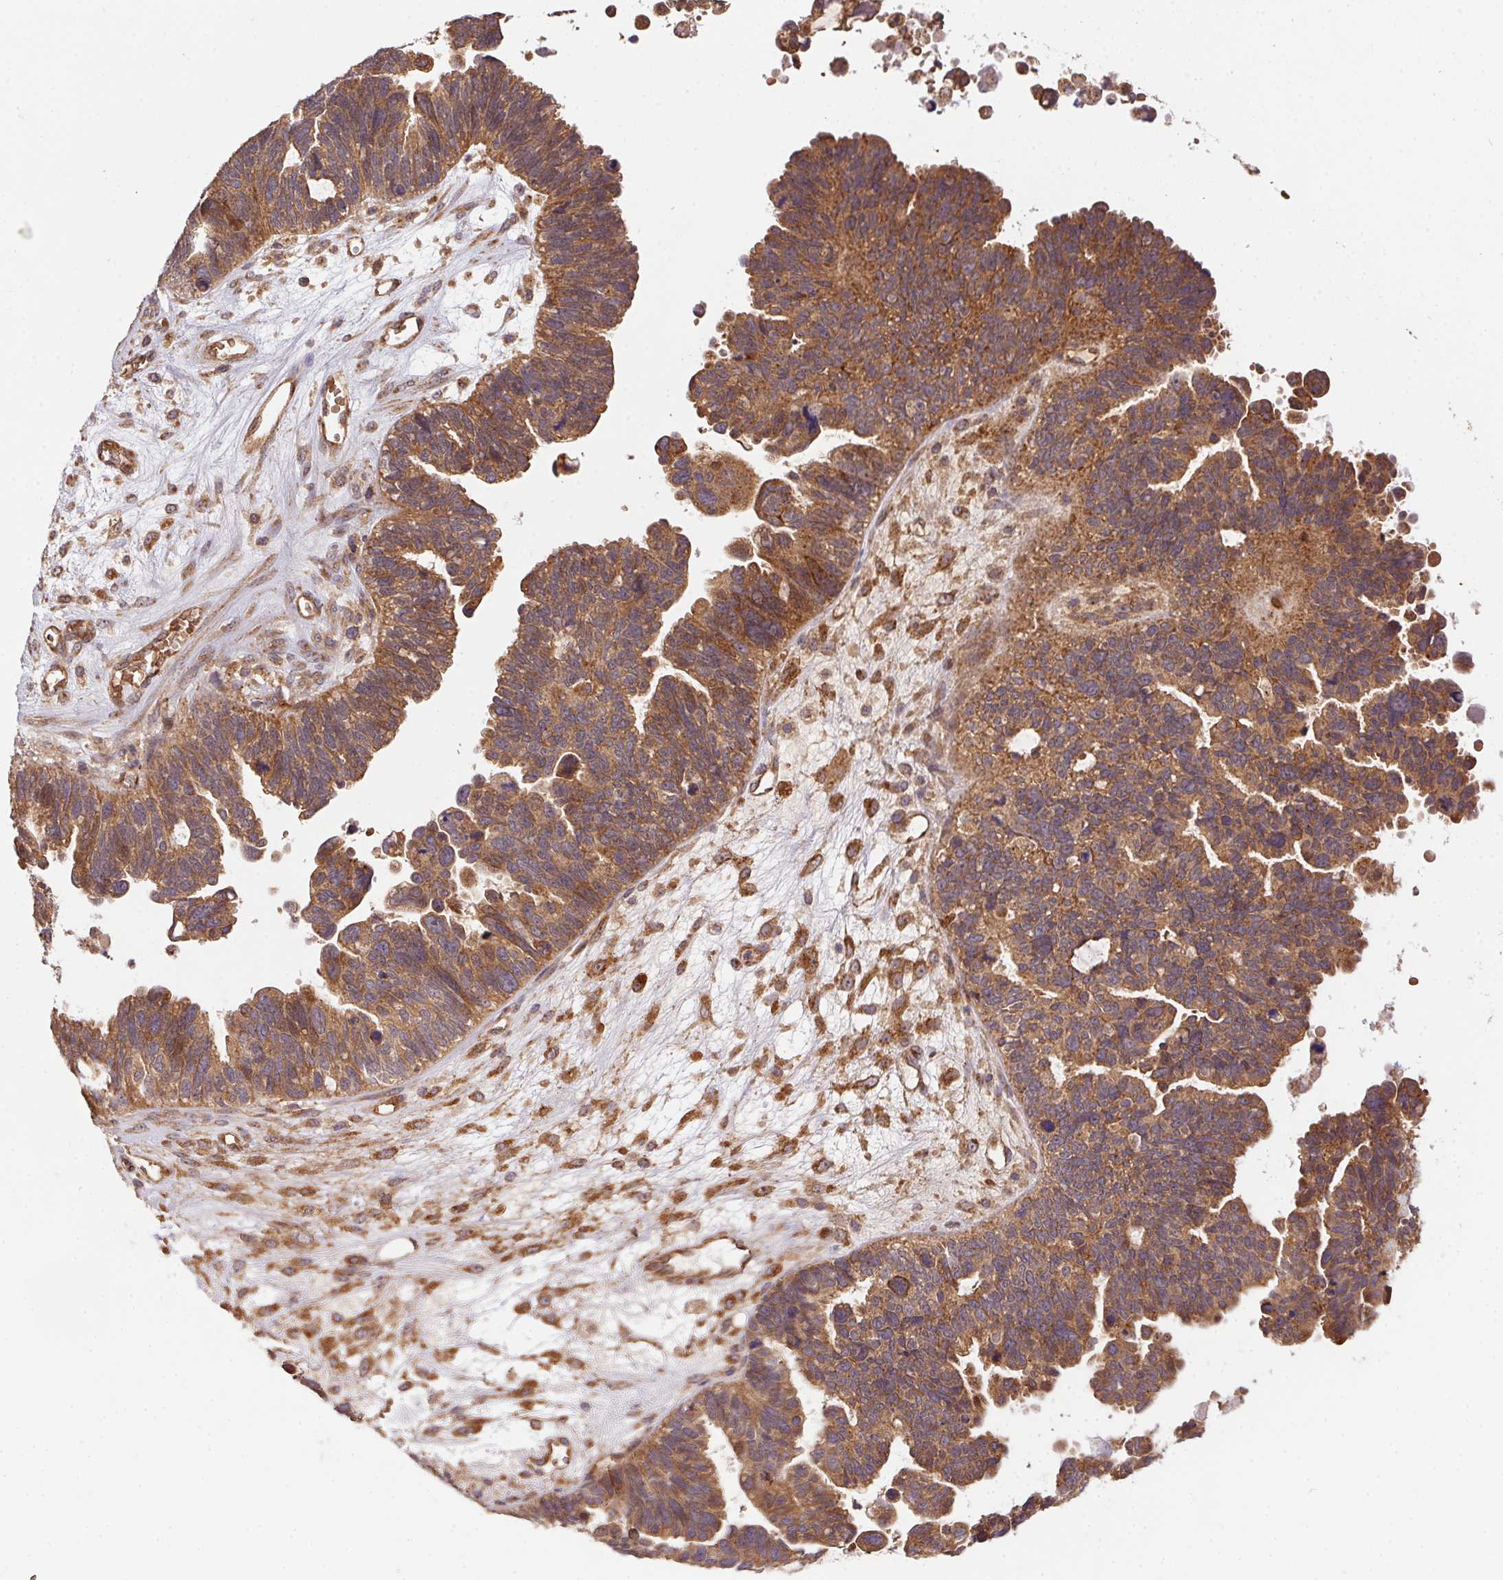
{"staining": {"intensity": "moderate", "quantity": ">75%", "location": "cytoplasmic/membranous"}, "tissue": "ovarian cancer", "cell_type": "Tumor cells", "image_type": "cancer", "snomed": [{"axis": "morphology", "description": "Cystadenocarcinoma, serous, NOS"}, {"axis": "topography", "description": "Ovary"}], "caption": "Immunohistochemical staining of human ovarian cancer (serous cystadenocarcinoma) shows medium levels of moderate cytoplasmic/membranous protein staining in approximately >75% of tumor cells.", "gene": "USE1", "patient": {"sex": "female", "age": 60}}